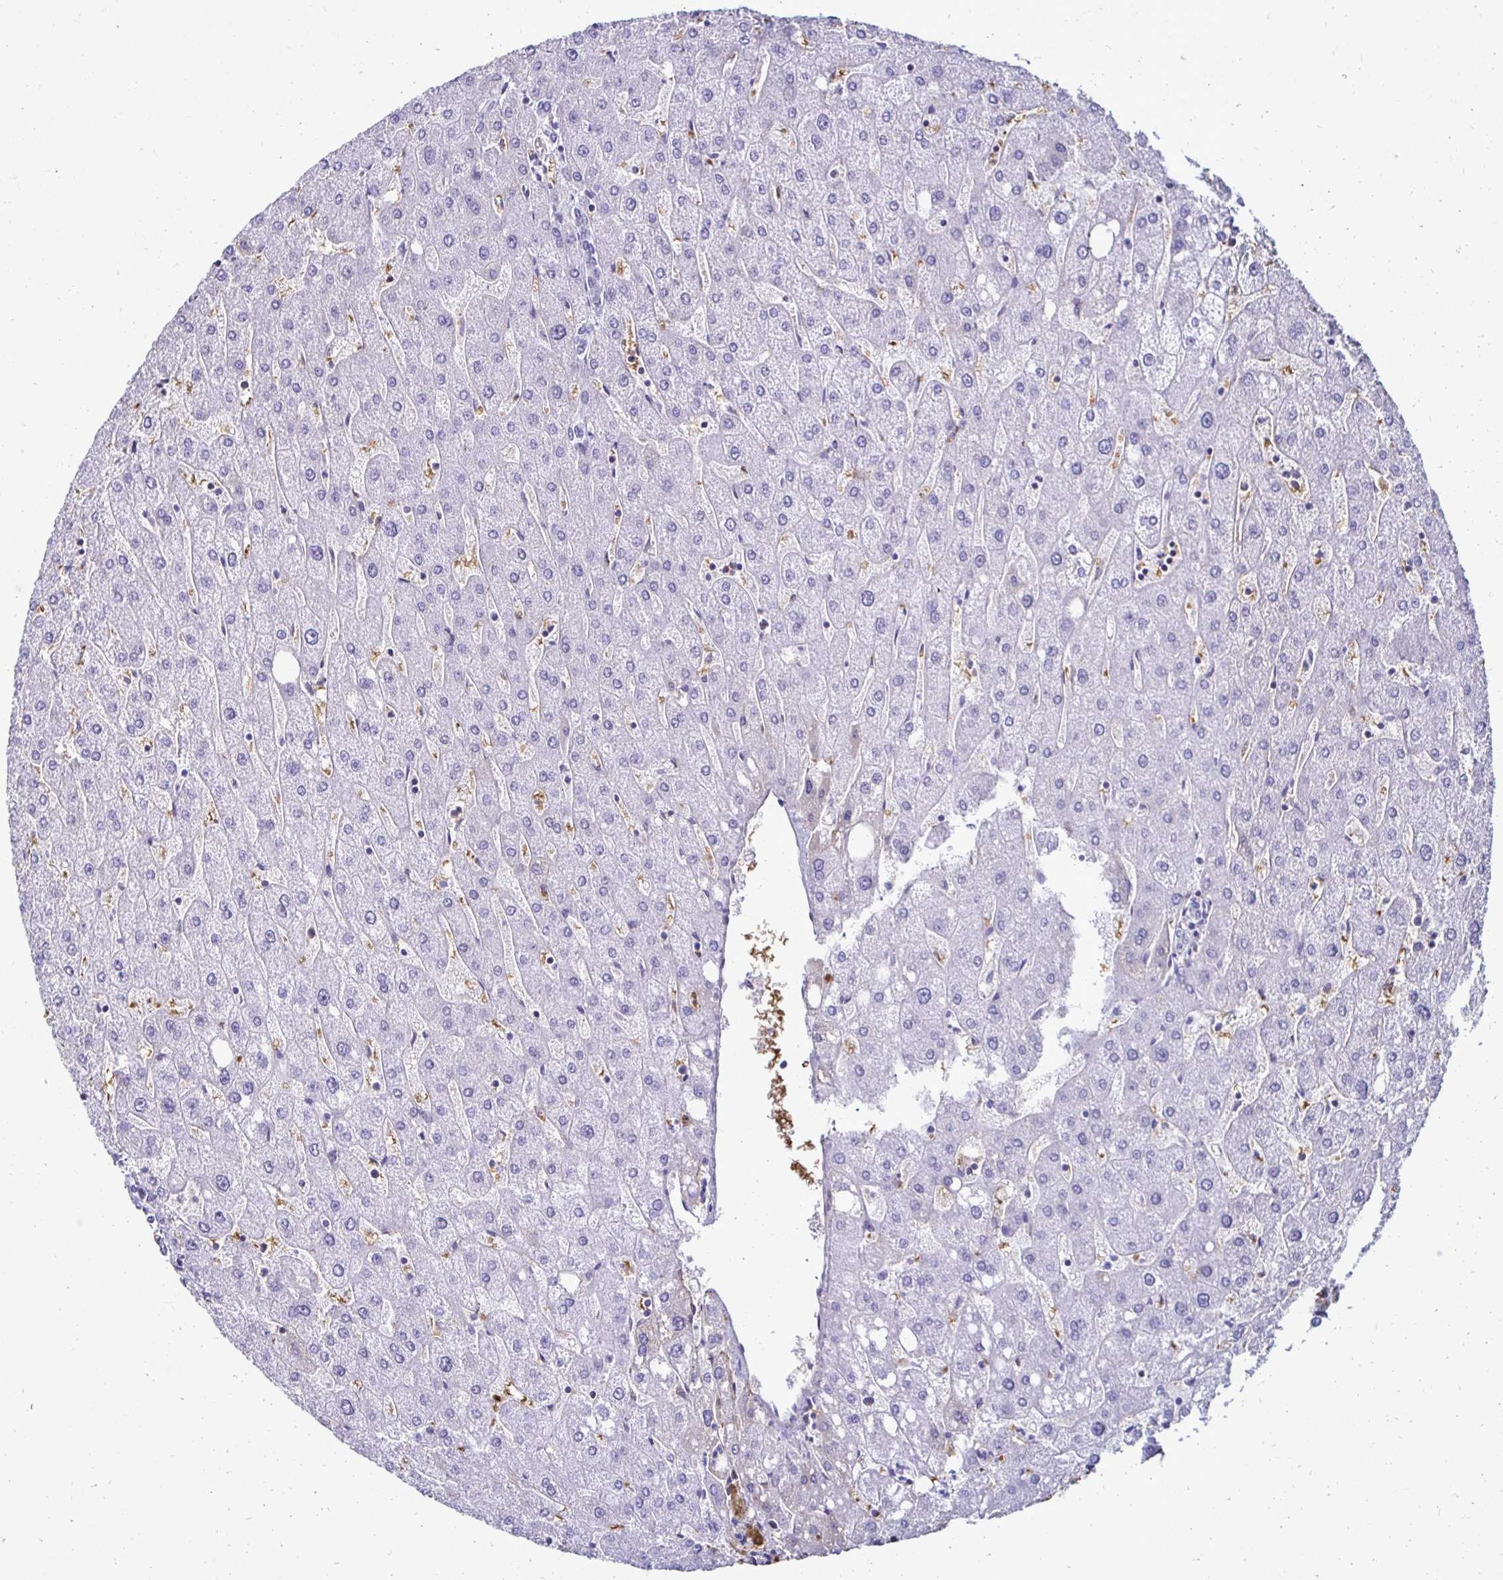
{"staining": {"intensity": "negative", "quantity": "none", "location": "none"}, "tissue": "liver", "cell_type": "Cholangiocytes", "image_type": "normal", "snomed": [{"axis": "morphology", "description": "Normal tissue, NOS"}, {"axis": "topography", "description": "Liver"}], "caption": "Liver was stained to show a protein in brown. There is no significant staining in cholangiocytes. (DAB (3,3'-diaminobenzidine) immunohistochemistry visualized using brightfield microscopy, high magnification).", "gene": "RHBDL3", "patient": {"sex": "male", "age": 67}}